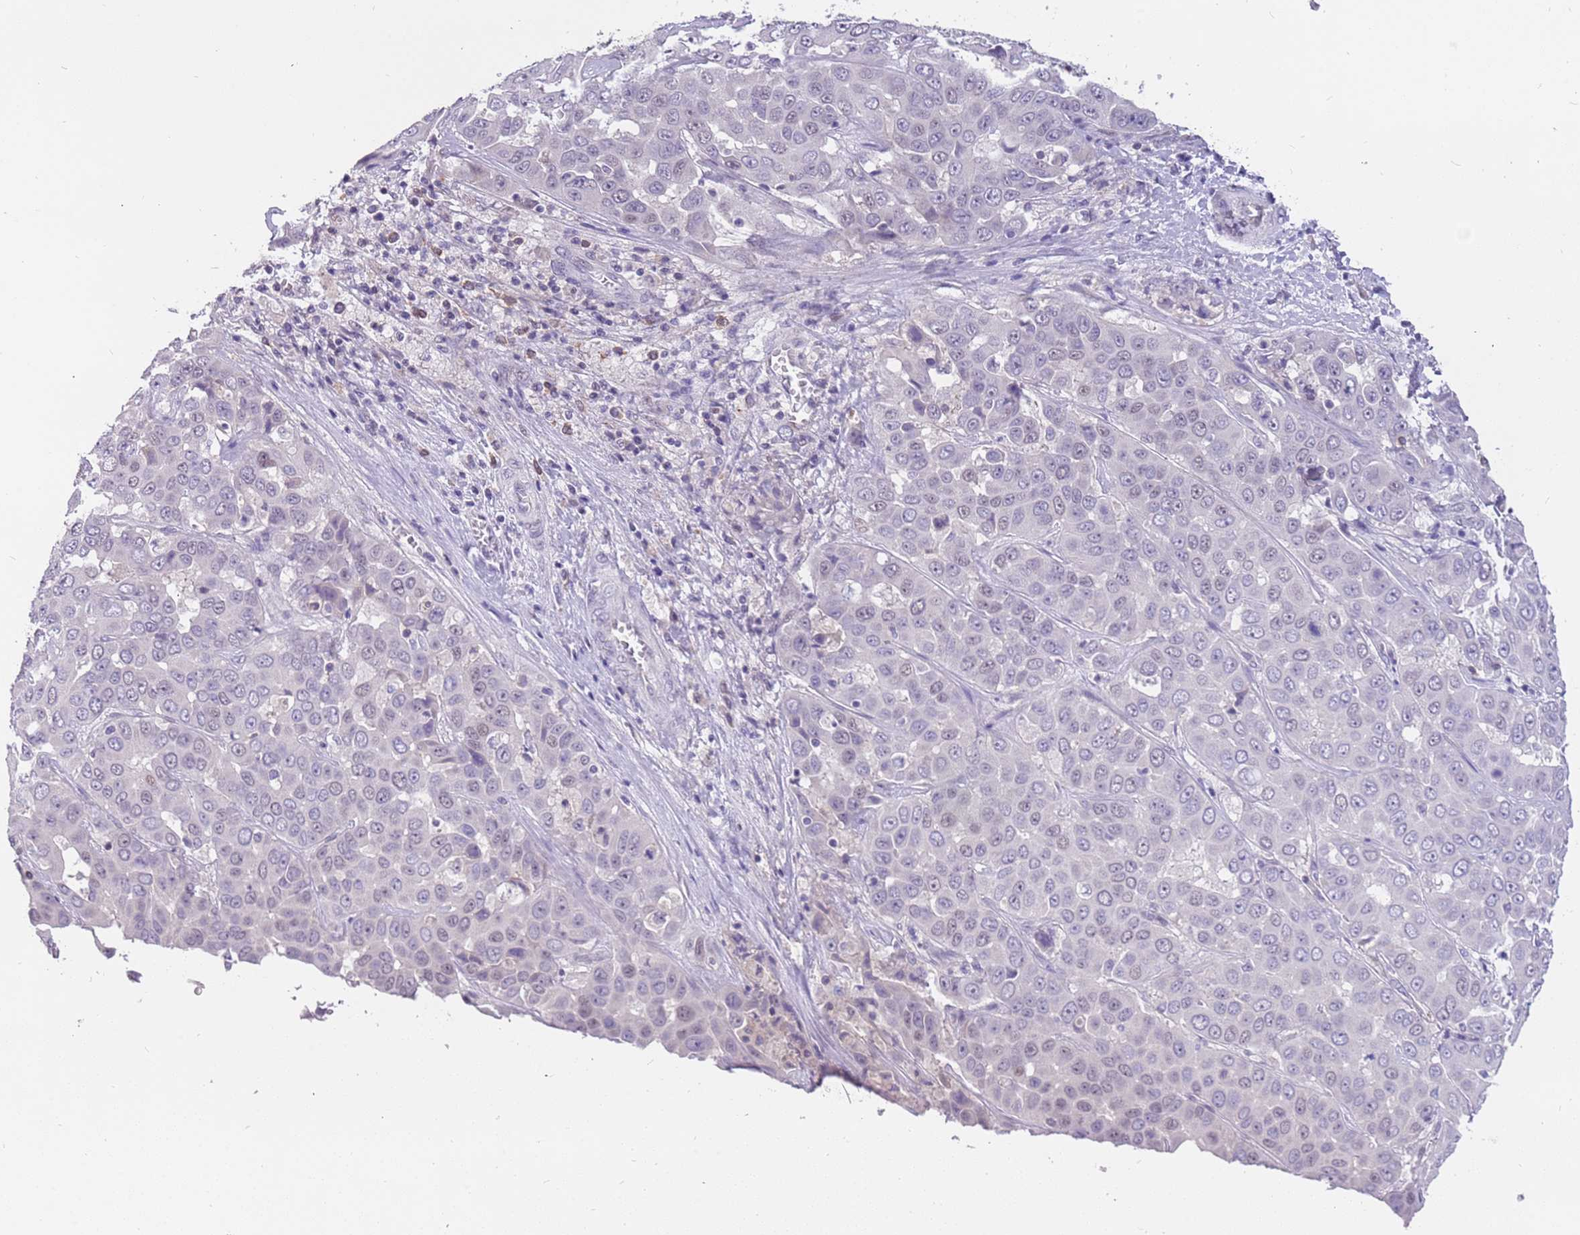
{"staining": {"intensity": "negative", "quantity": "none", "location": "none"}, "tissue": "liver cancer", "cell_type": "Tumor cells", "image_type": "cancer", "snomed": [{"axis": "morphology", "description": "Cholangiocarcinoma"}, {"axis": "topography", "description": "Liver"}], "caption": "Immunohistochemistry (IHC) image of human liver cancer (cholangiocarcinoma) stained for a protein (brown), which shows no staining in tumor cells.", "gene": "MAGEF1", "patient": {"sex": "female", "age": 52}}